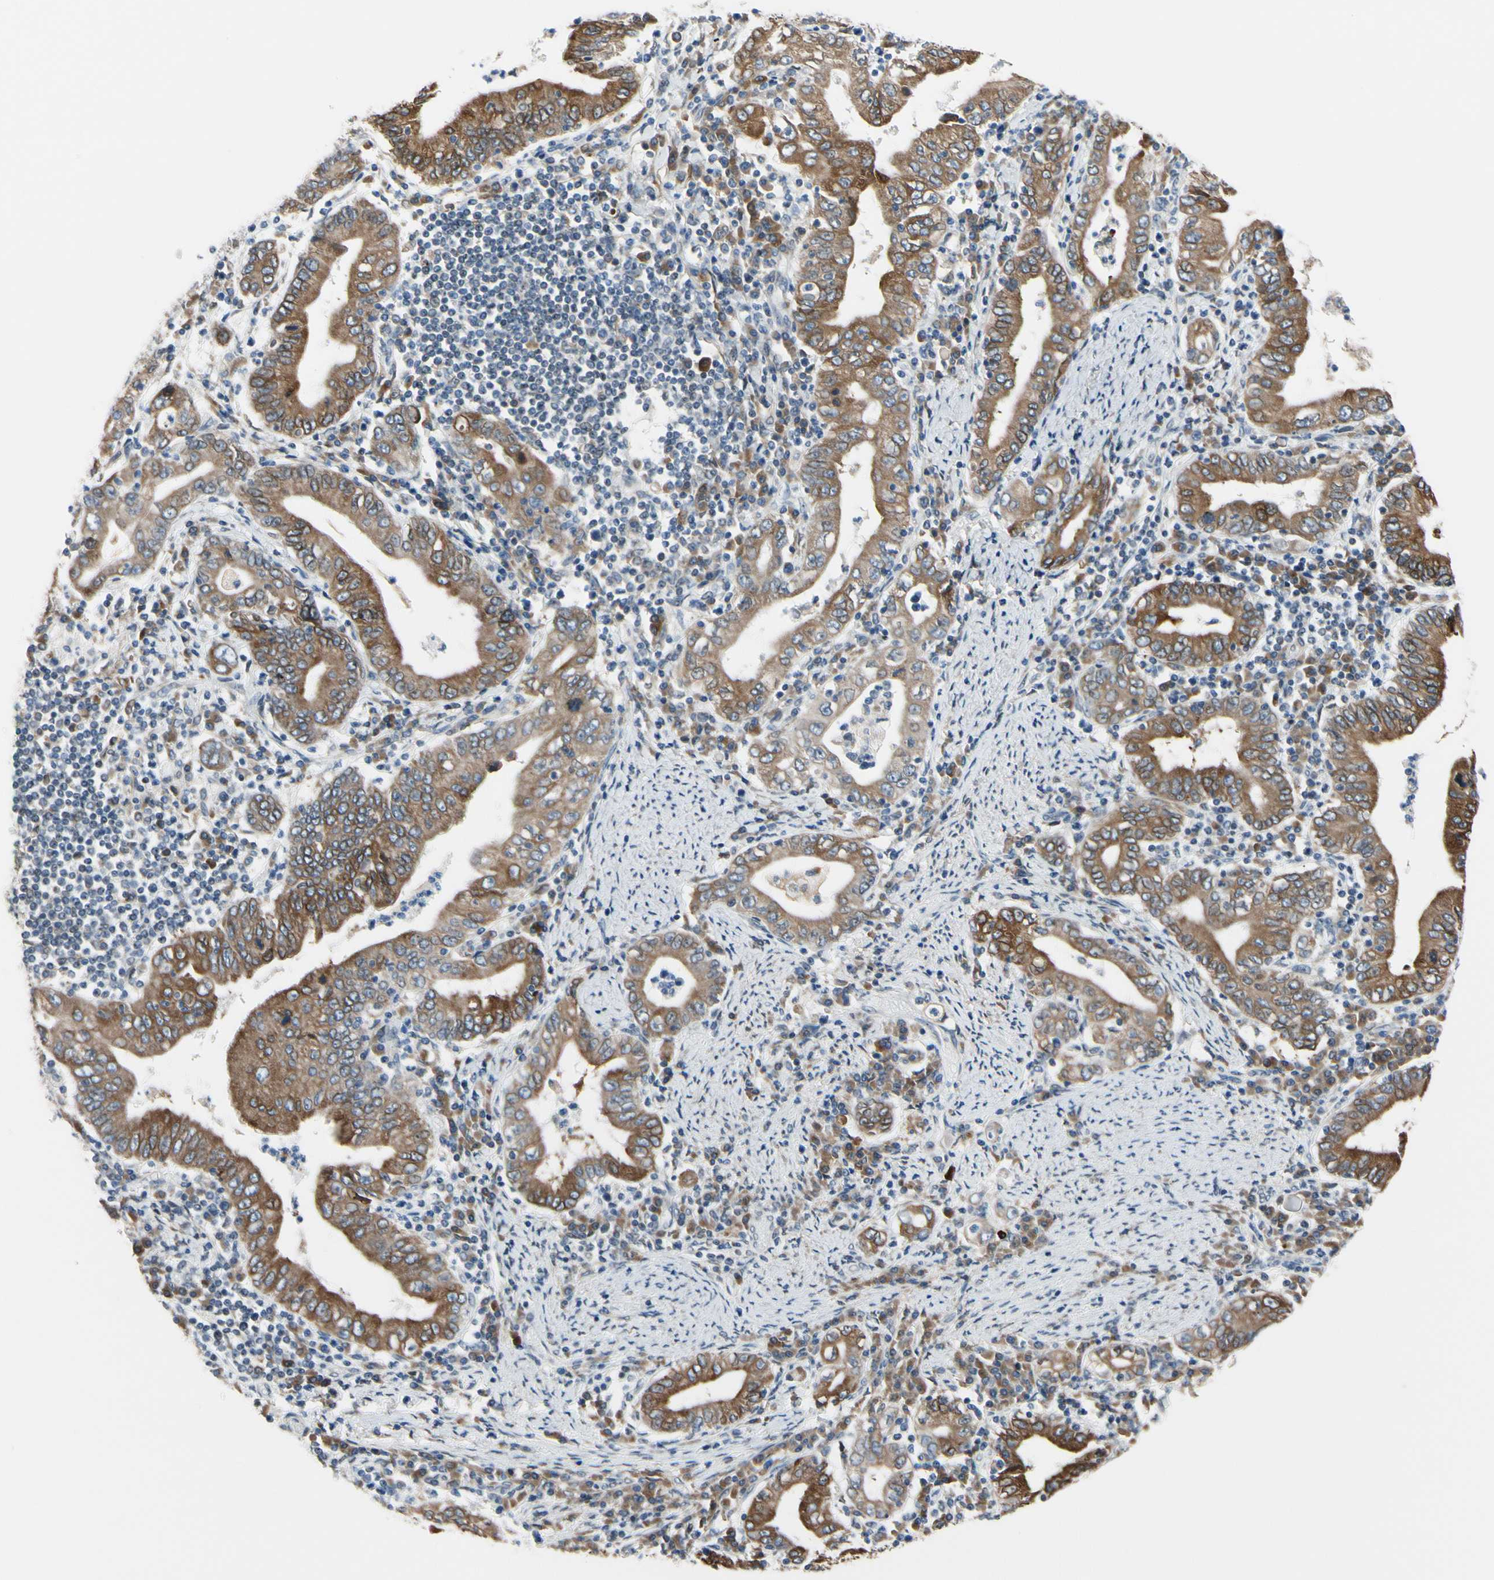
{"staining": {"intensity": "moderate", "quantity": ">75%", "location": "cytoplasmic/membranous"}, "tissue": "stomach cancer", "cell_type": "Tumor cells", "image_type": "cancer", "snomed": [{"axis": "morphology", "description": "Normal tissue, NOS"}, {"axis": "morphology", "description": "Adenocarcinoma, NOS"}, {"axis": "topography", "description": "Esophagus"}, {"axis": "topography", "description": "Stomach, upper"}, {"axis": "topography", "description": "Peripheral nerve tissue"}], "caption": "The immunohistochemical stain highlights moderate cytoplasmic/membranous staining in tumor cells of stomach cancer tissue. The staining was performed using DAB (3,3'-diaminobenzidine) to visualize the protein expression in brown, while the nuclei were stained in blue with hematoxylin (Magnification: 20x).", "gene": "TMED7", "patient": {"sex": "male", "age": 62}}